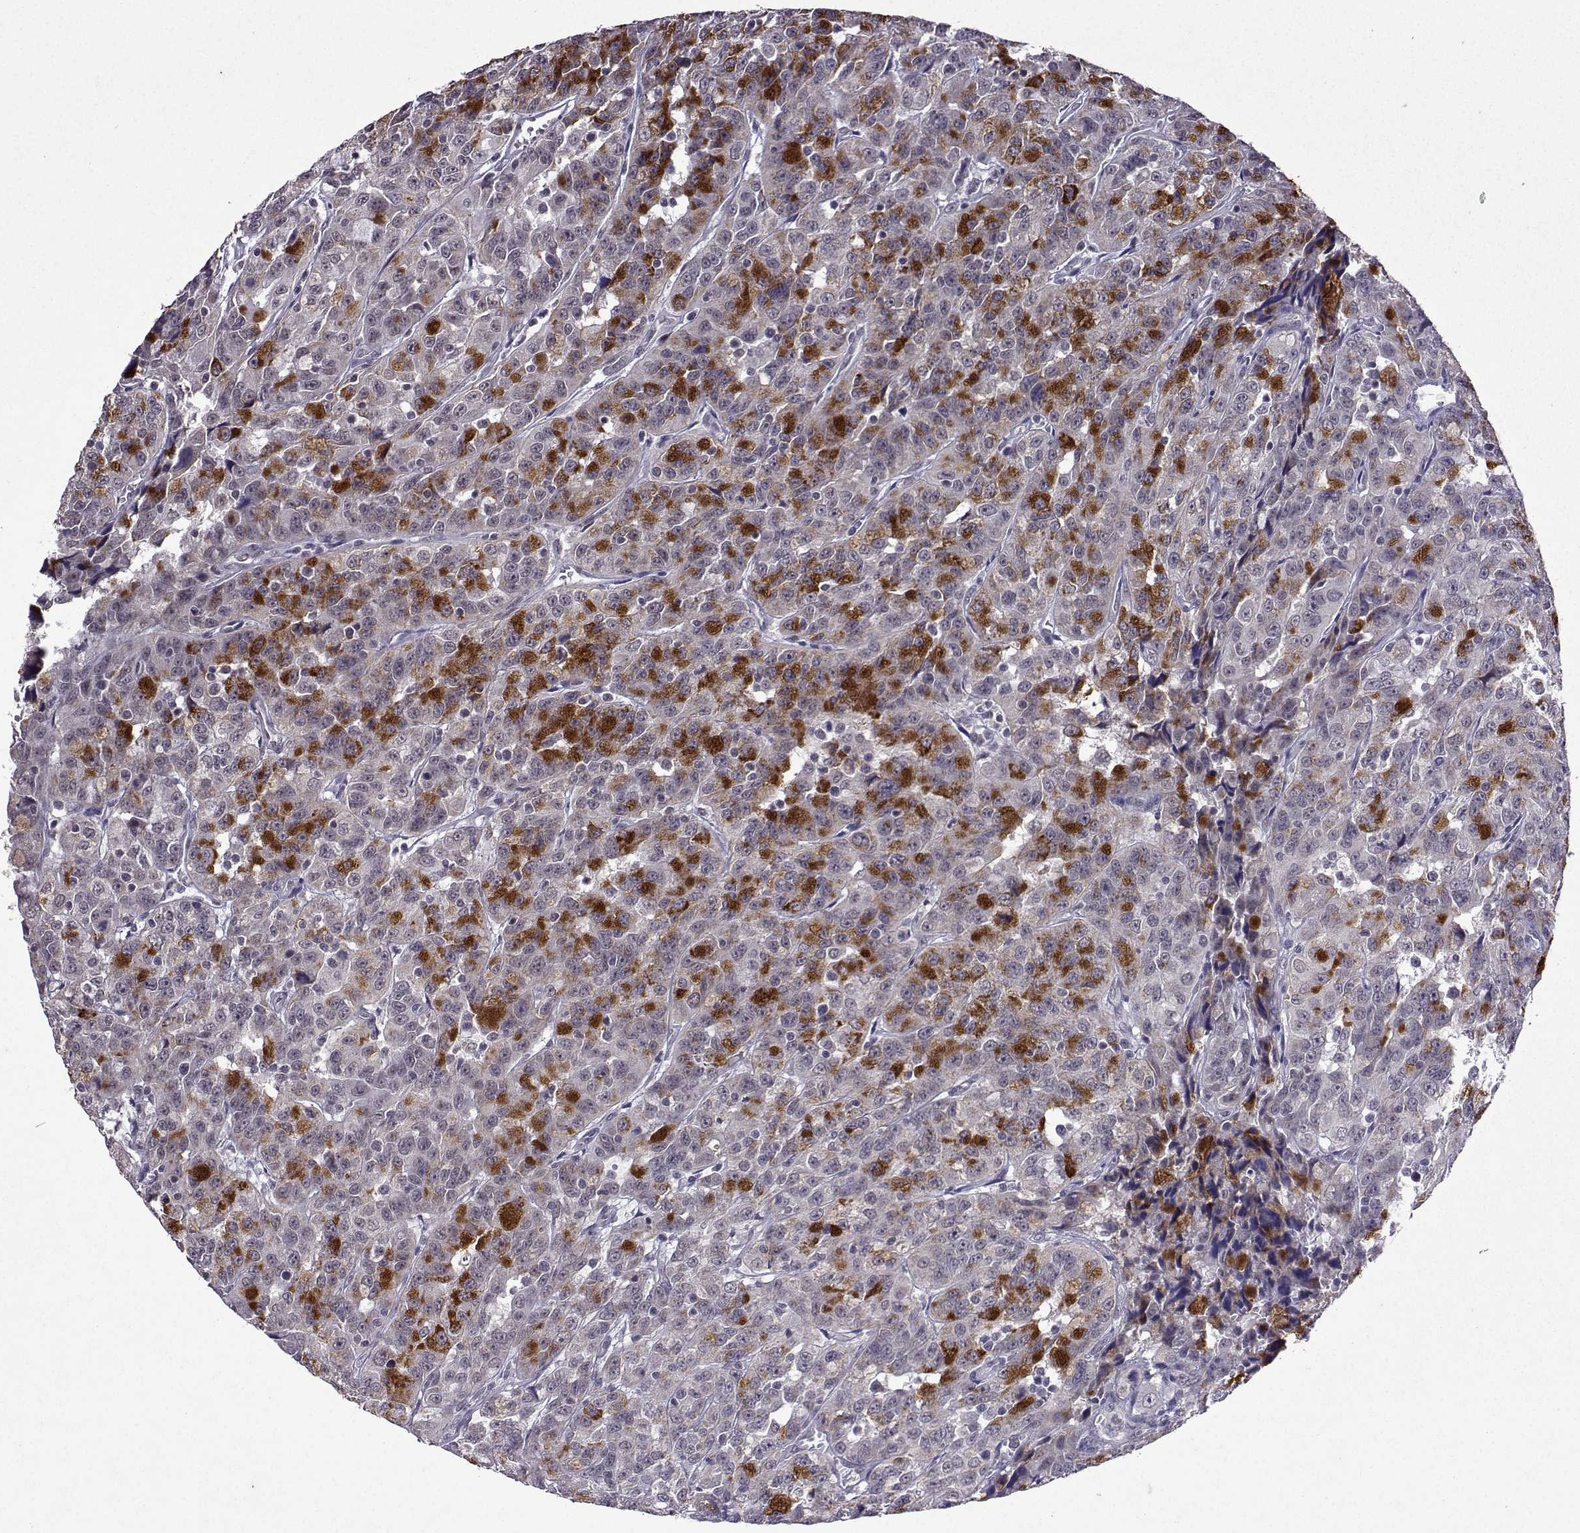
{"staining": {"intensity": "negative", "quantity": "none", "location": "none"}, "tissue": "urothelial cancer", "cell_type": "Tumor cells", "image_type": "cancer", "snomed": [{"axis": "morphology", "description": "Urothelial carcinoma, NOS"}, {"axis": "morphology", "description": "Urothelial carcinoma, High grade"}, {"axis": "topography", "description": "Urinary bladder"}], "caption": "IHC image of human urothelial carcinoma (high-grade) stained for a protein (brown), which exhibits no expression in tumor cells.", "gene": "CCL28", "patient": {"sex": "female", "age": 73}}